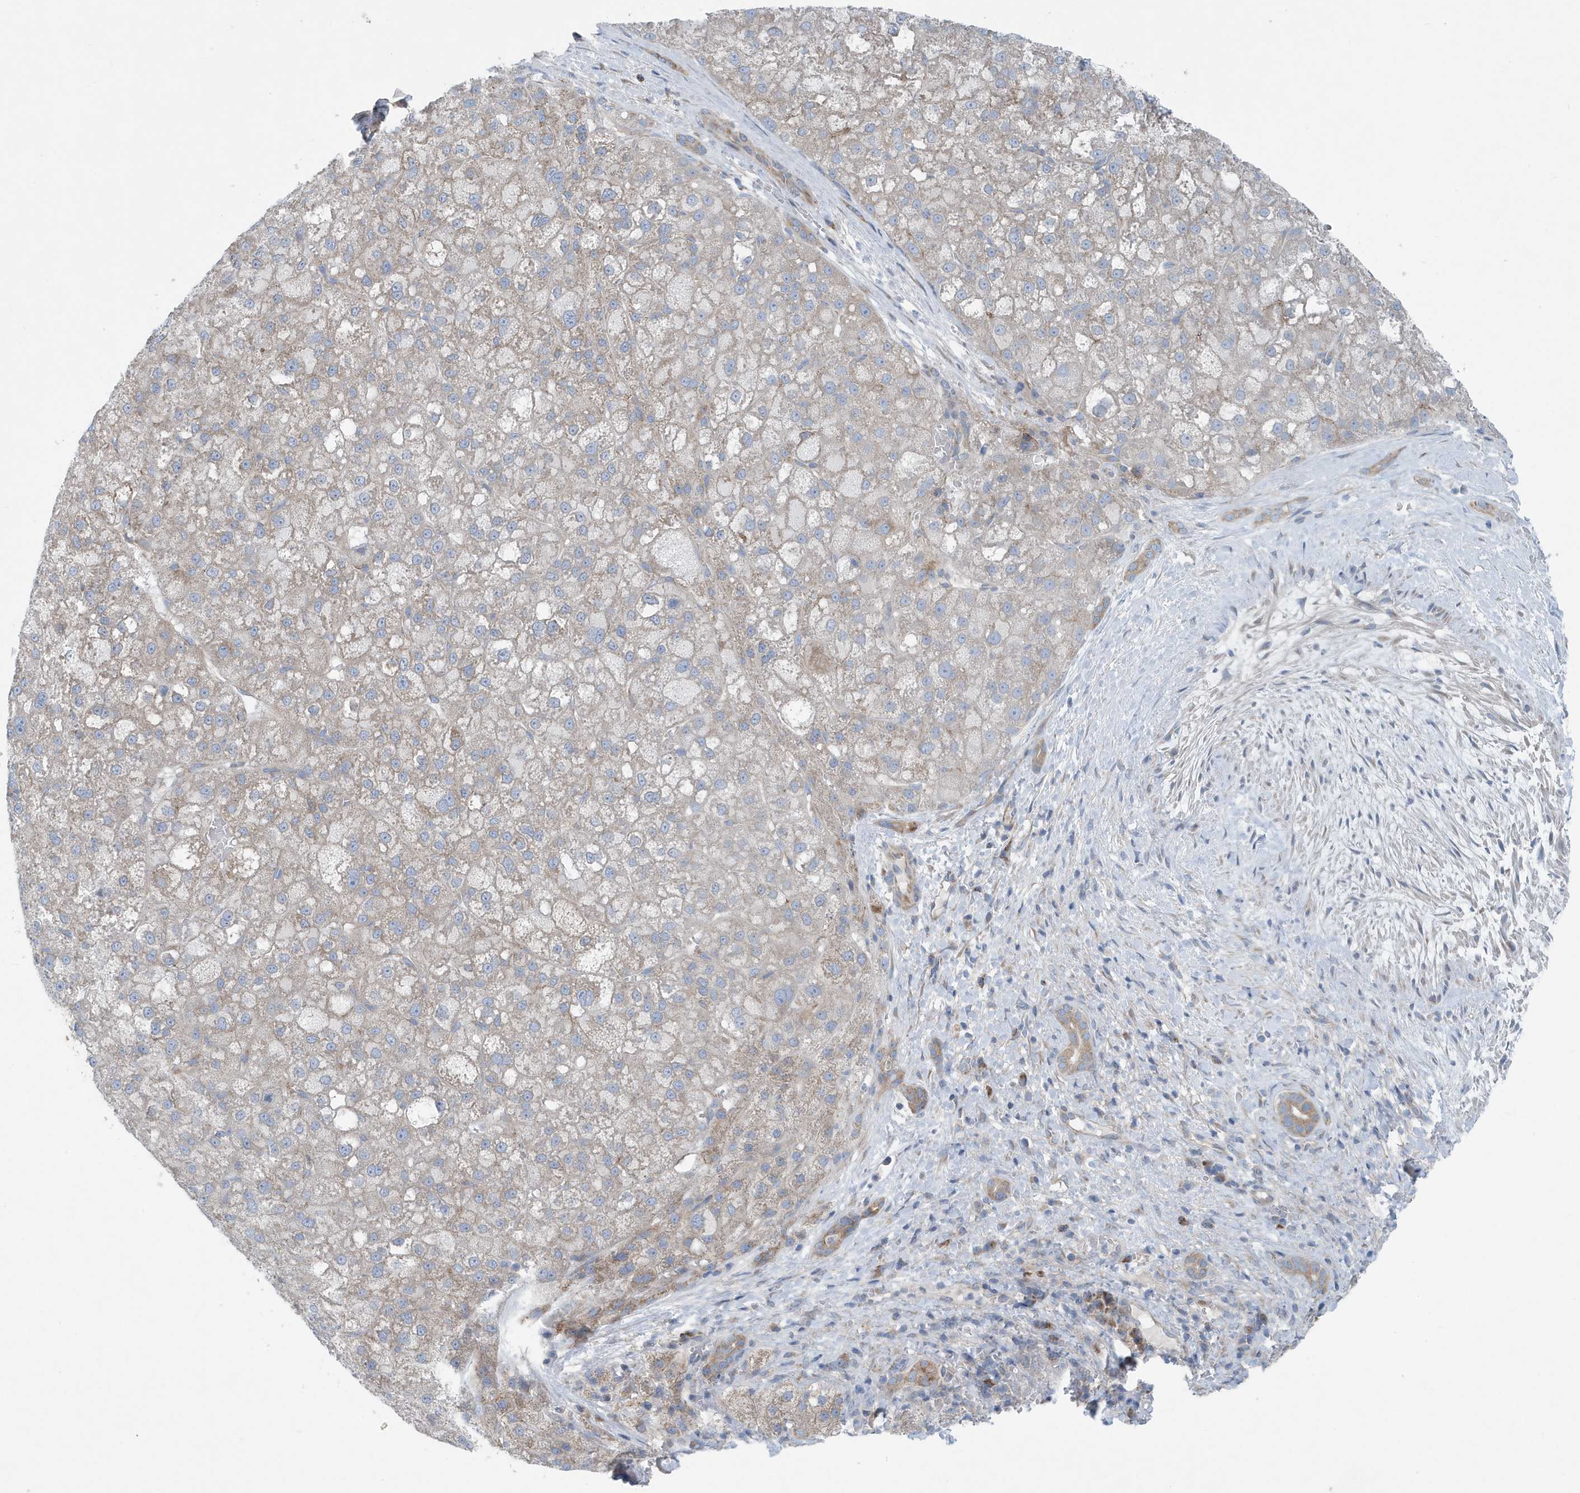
{"staining": {"intensity": "weak", "quantity": "<25%", "location": "cytoplasmic/membranous"}, "tissue": "liver cancer", "cell_type": "Tumor cells", "image_type": "cancer", "snomed": [{"axis": "morphology", "description": "Carcinoma, Hepatocellular, NOS"}, {"axis": "topography", "description": "Liver"}], "caption": "This photomicrograph is of hepatocellular carcinoma (liver) stained with IHC to label a protein in brown with the nuclei are counter-stained blue. There is no positivity in tumor cells.", "gene": "PPM1M", "patient": {"sex": "male", "age": 57}}